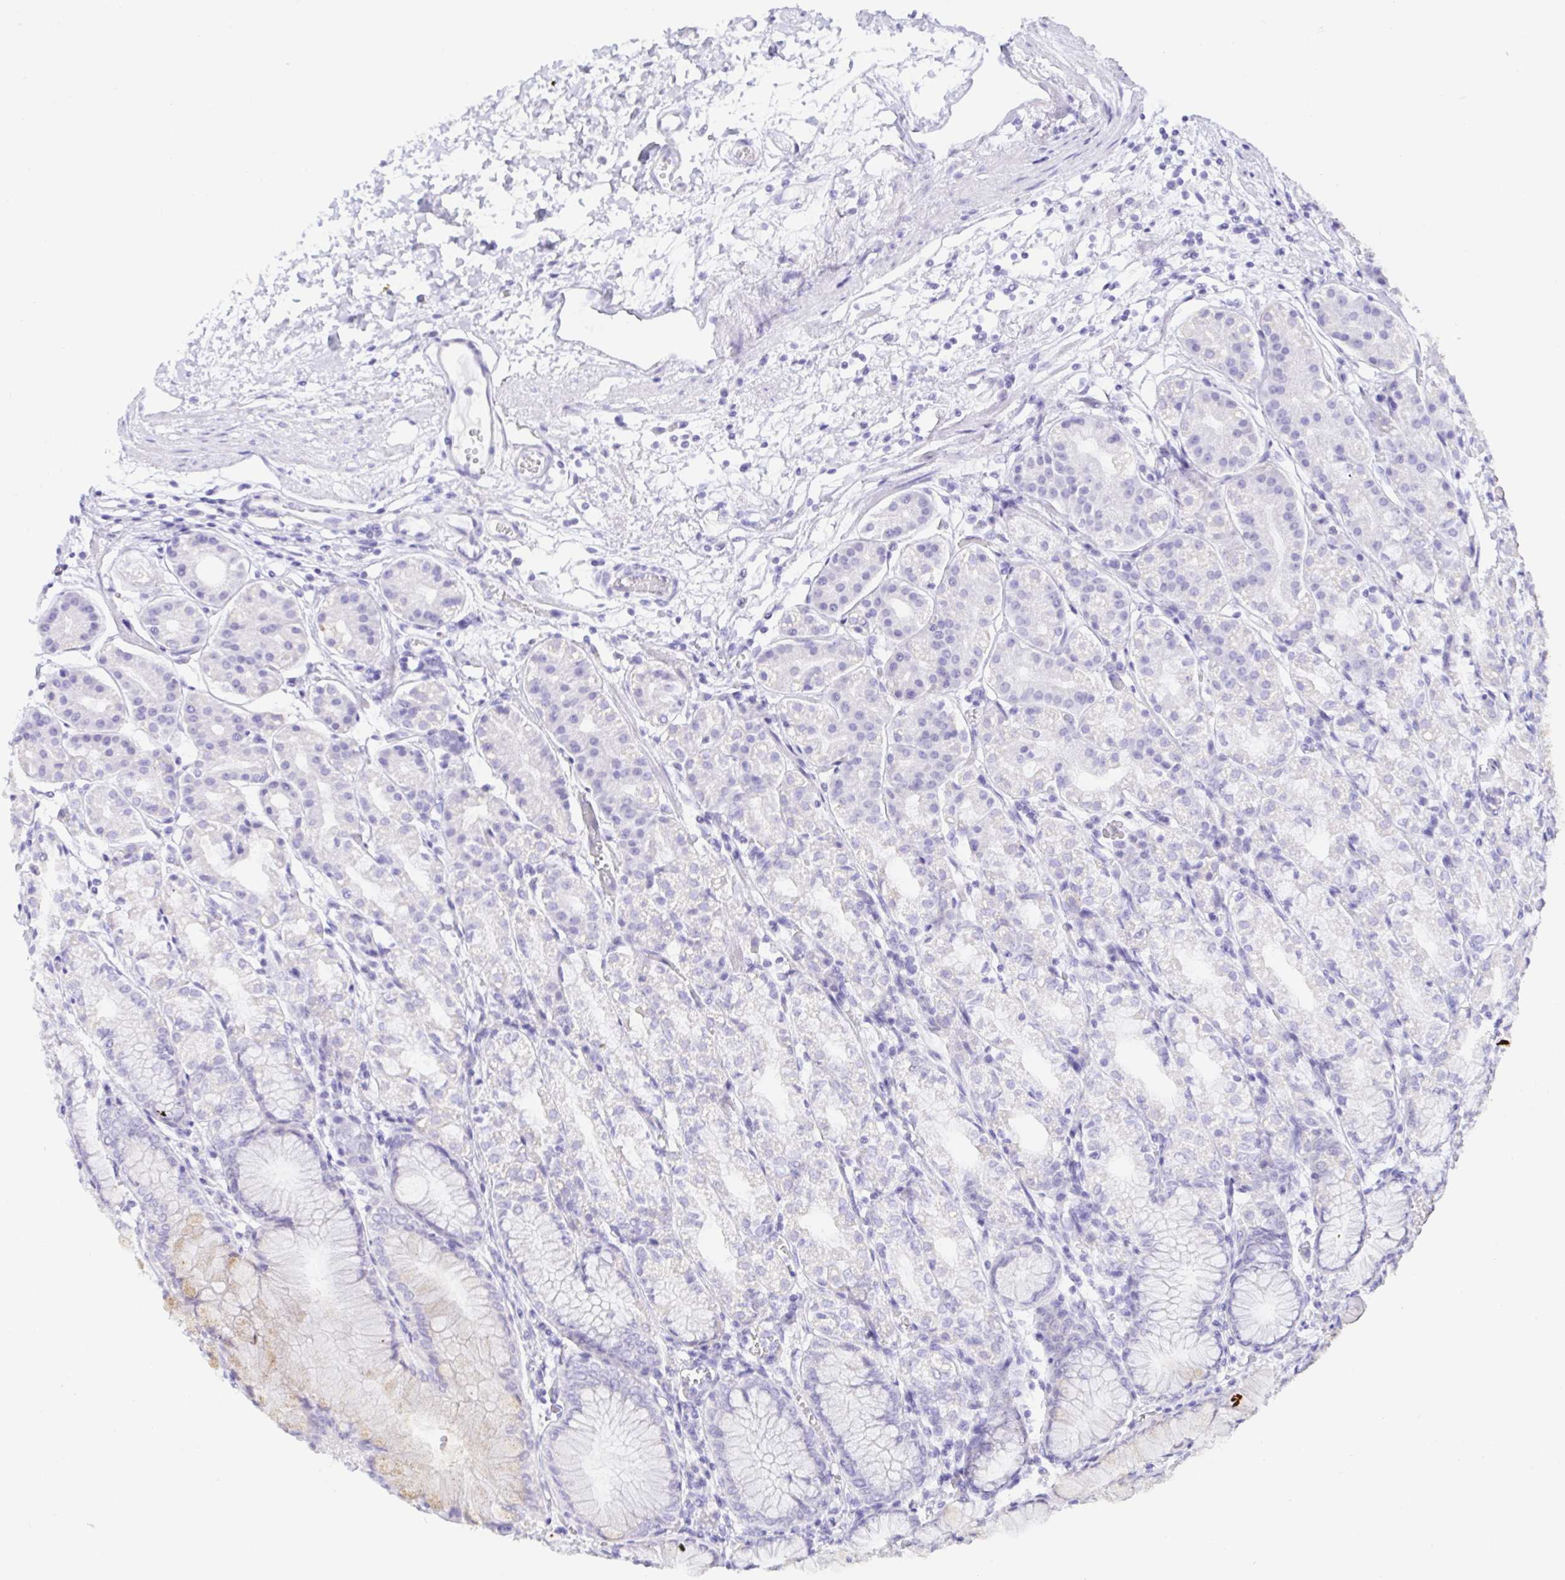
{"staining": {"intensity": "weak", "quantity": "<25%", "location": "cytoplasmic/membranous"}, "tissue": "stomach", "cell_type": "Glandular cells", "image_type": "normal", "snomed": [{"axis": "morphology", "description": "Normal tissue, NOS"}, {"axis": "topography", "description": "Stomach"}], "caption": "This is an IHC photomicrograph of benign stomach. There is no staining in glandular cells.", "gene": "PAX8", "patient": {"sex": "female", "age": 57}}